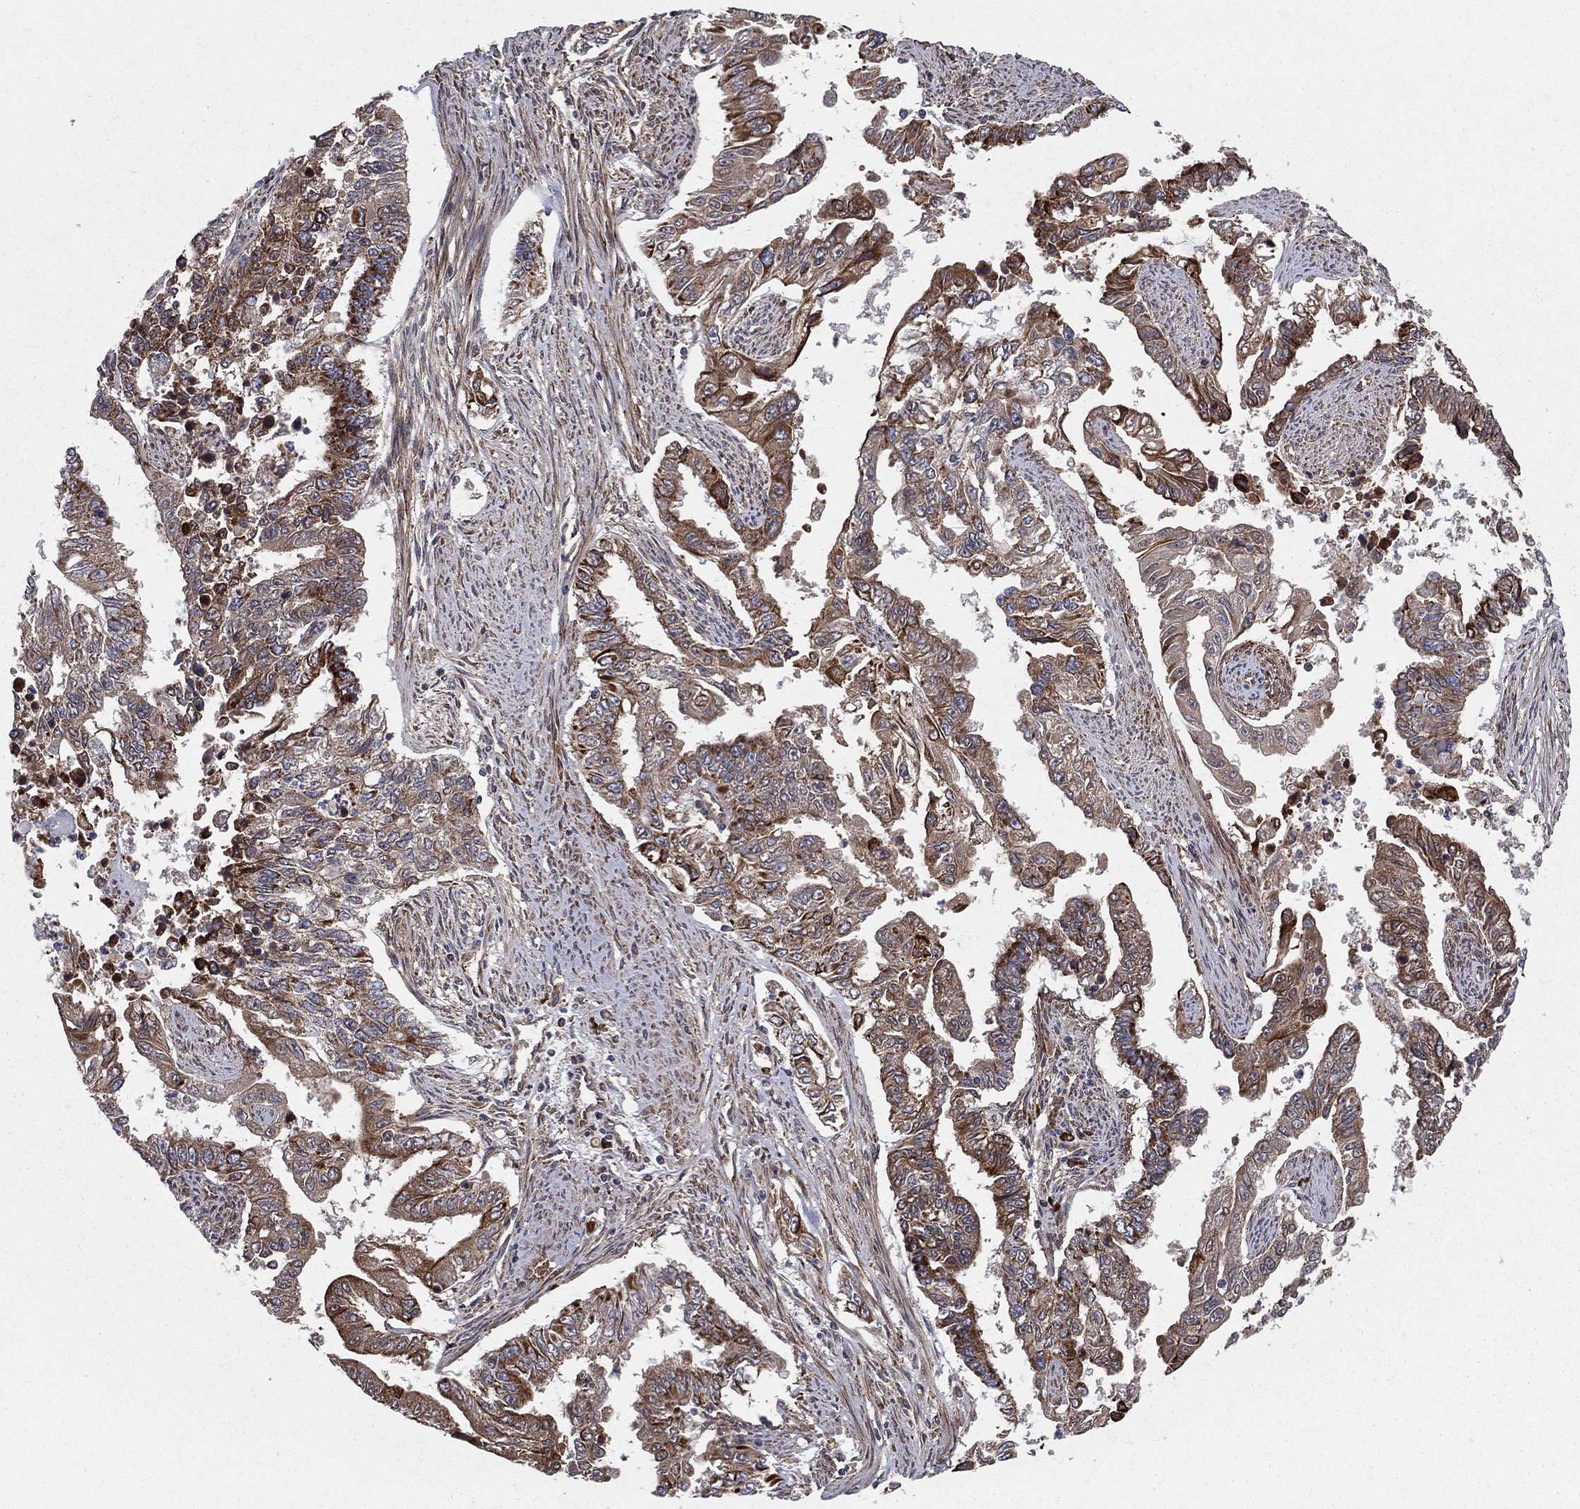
{"staining": {"intensity": "strong", "quantity": ">75%", "location": "cytoplasmic/membranous"}, "tissue": "endometrial cancer", "cell_type": "Tumor cells", "image_type": "cancer", "snomed": [{"axis": "morphology", "description": "Adenocarcinoma, NOS"}, {"axis": "topography", "description": "Uterus"}], "caption": "An image showing strong cytoplasmic/membranous staining in approximately >75% of tumor cells in endometrial cancer (adenocarcinoma), as visualized by brown immunohistochemical staining.", "gene": "MIX23", "patient": {"sex": "female", "age": 59}}